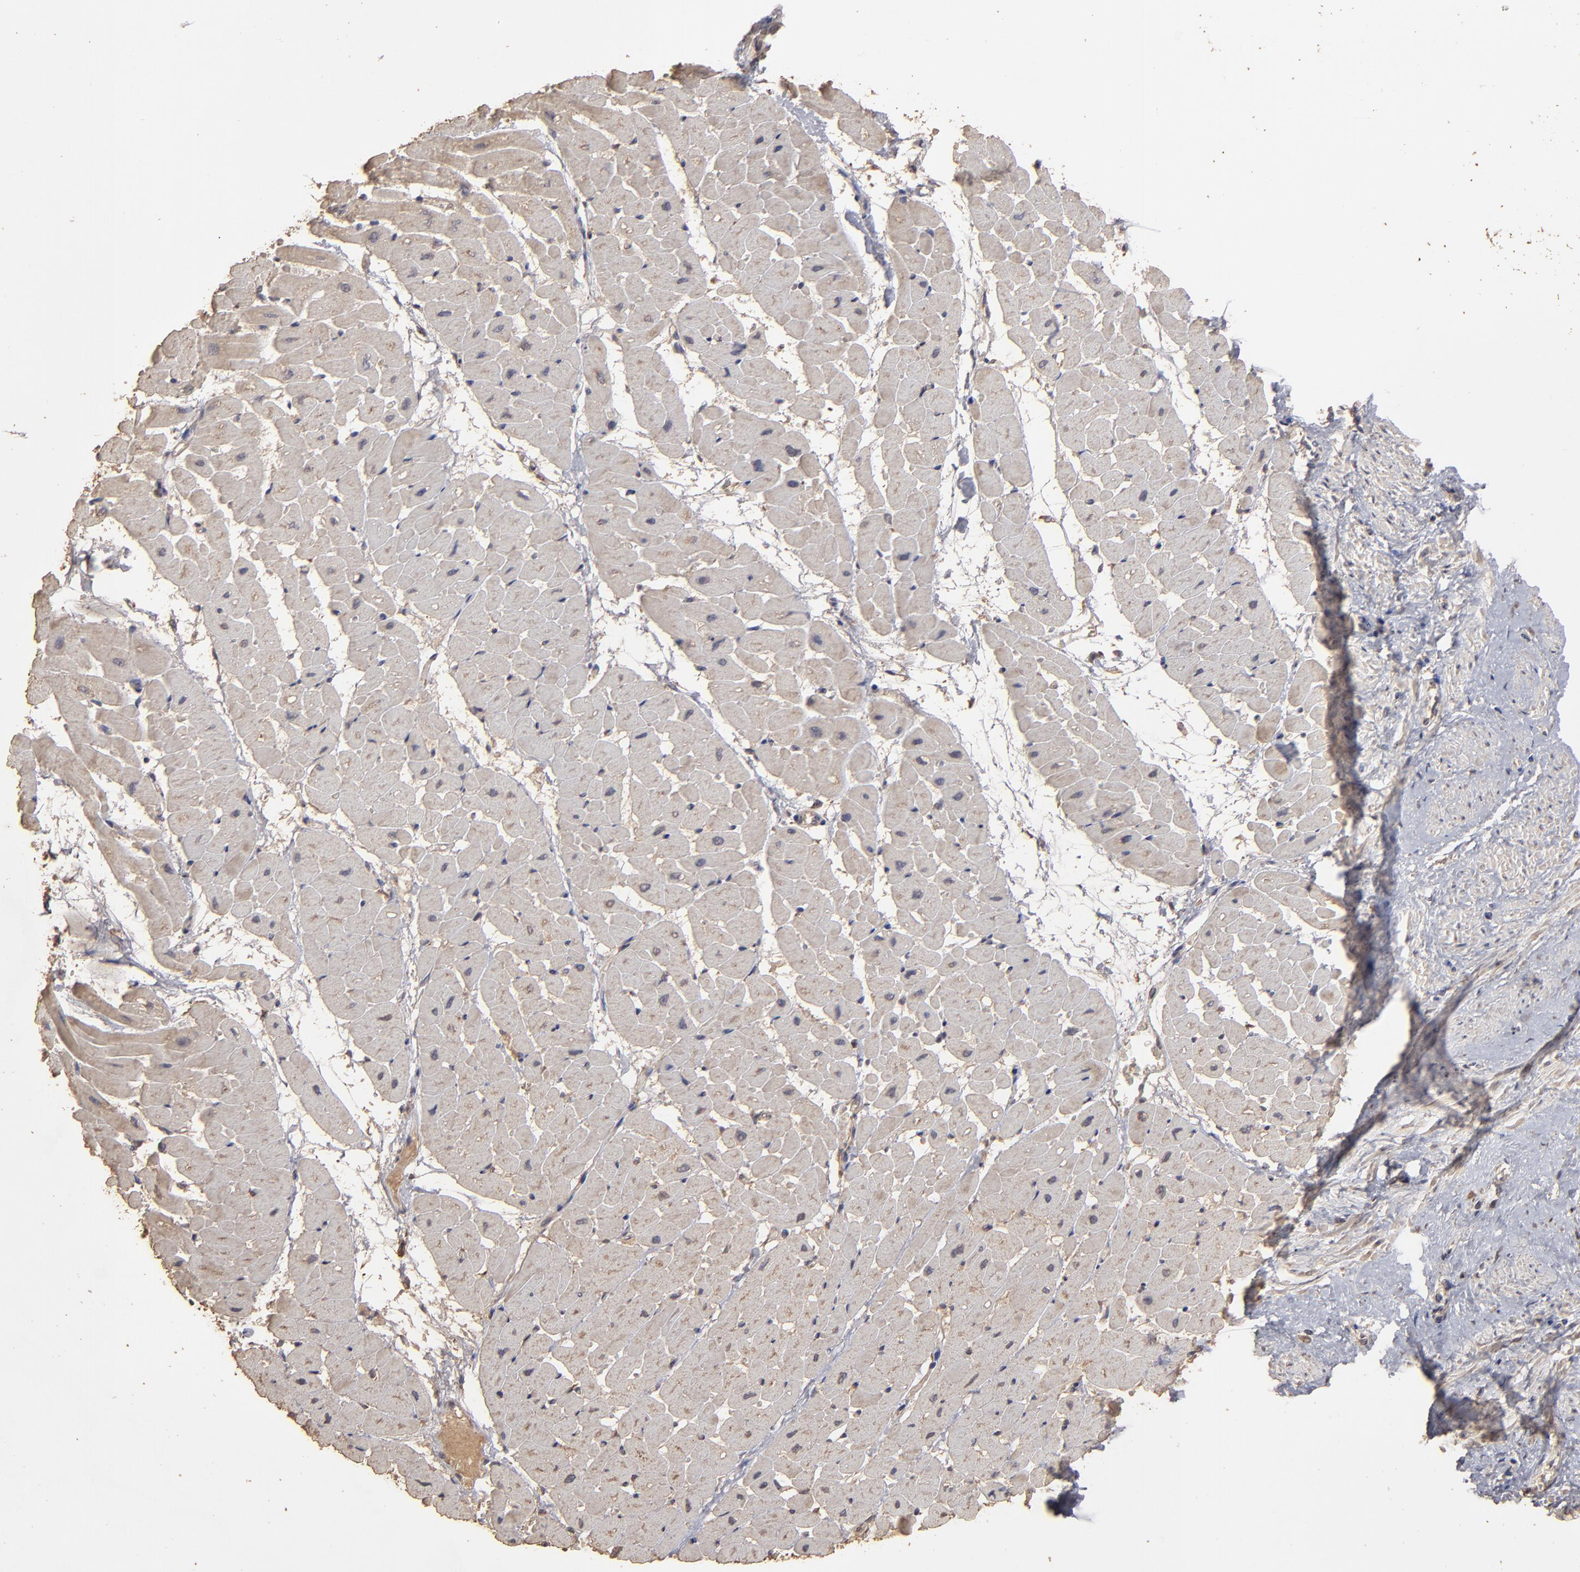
{"staining": {"intensity": "weak", "quantity": ">75%", "location": "cytoplasmic/membranous"}, "tissue": "heart muscle", "cell_type": "Cardiomyocytes", "image_type": "normal", "snomed": [{"axis": "morphology", "description": "Normal tissue, NOS"}, {"axis": "topography", "description": "Heart"}], "caption": "IHC histopathology image of benign human heart muscle stained for a protein (brown), which demonstrates low levels of weak cytoplasmic/membranous staining in approximately >75% of cardiomyocytes.", "gene": "MMP2", "patient": {"sex": "male", "age": 45}}